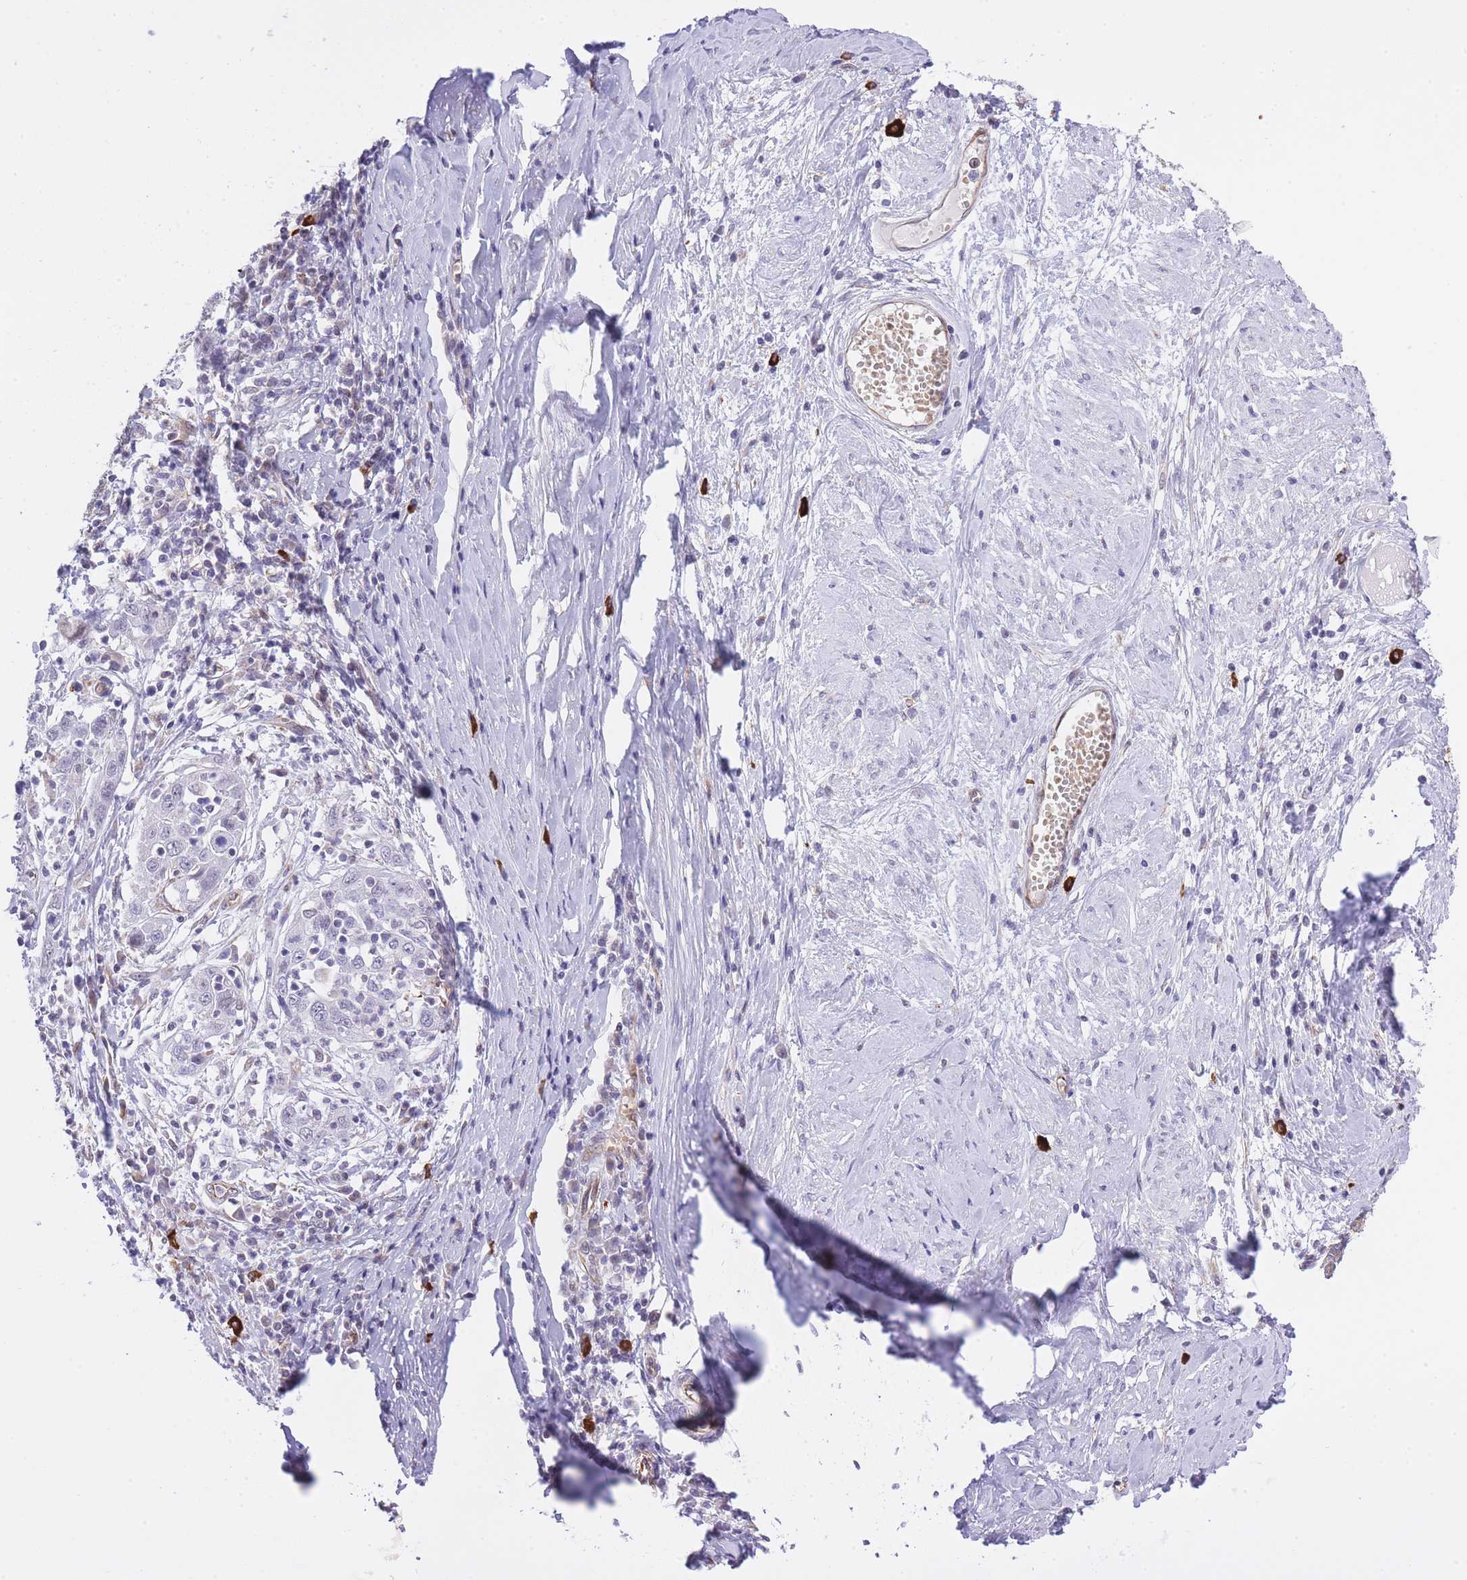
{"staining": {"intensity": "negative", "quantity": "none", "location": "none"}, "tissue": "cervical cancer", "cell_type": "Tumor cells", "image_type": "cancer", "snomed": [{"axis": "morphology", "description": "Squamous cell carcinoma, NOS"}, {"axis": "topography", "description": "Cervix"}], "caption": "This is a photomicrograph of immunohistochemistry staining of cervical cancer, which shows no expression in tumor cells. (Brightfield microscopy of DAB (3,3'-diaminobenzidine) immunohistochemistry (IHC) at high magnification).", "gene": "MEIOSIN", "patient": {"sex": "female", "age": 46}}